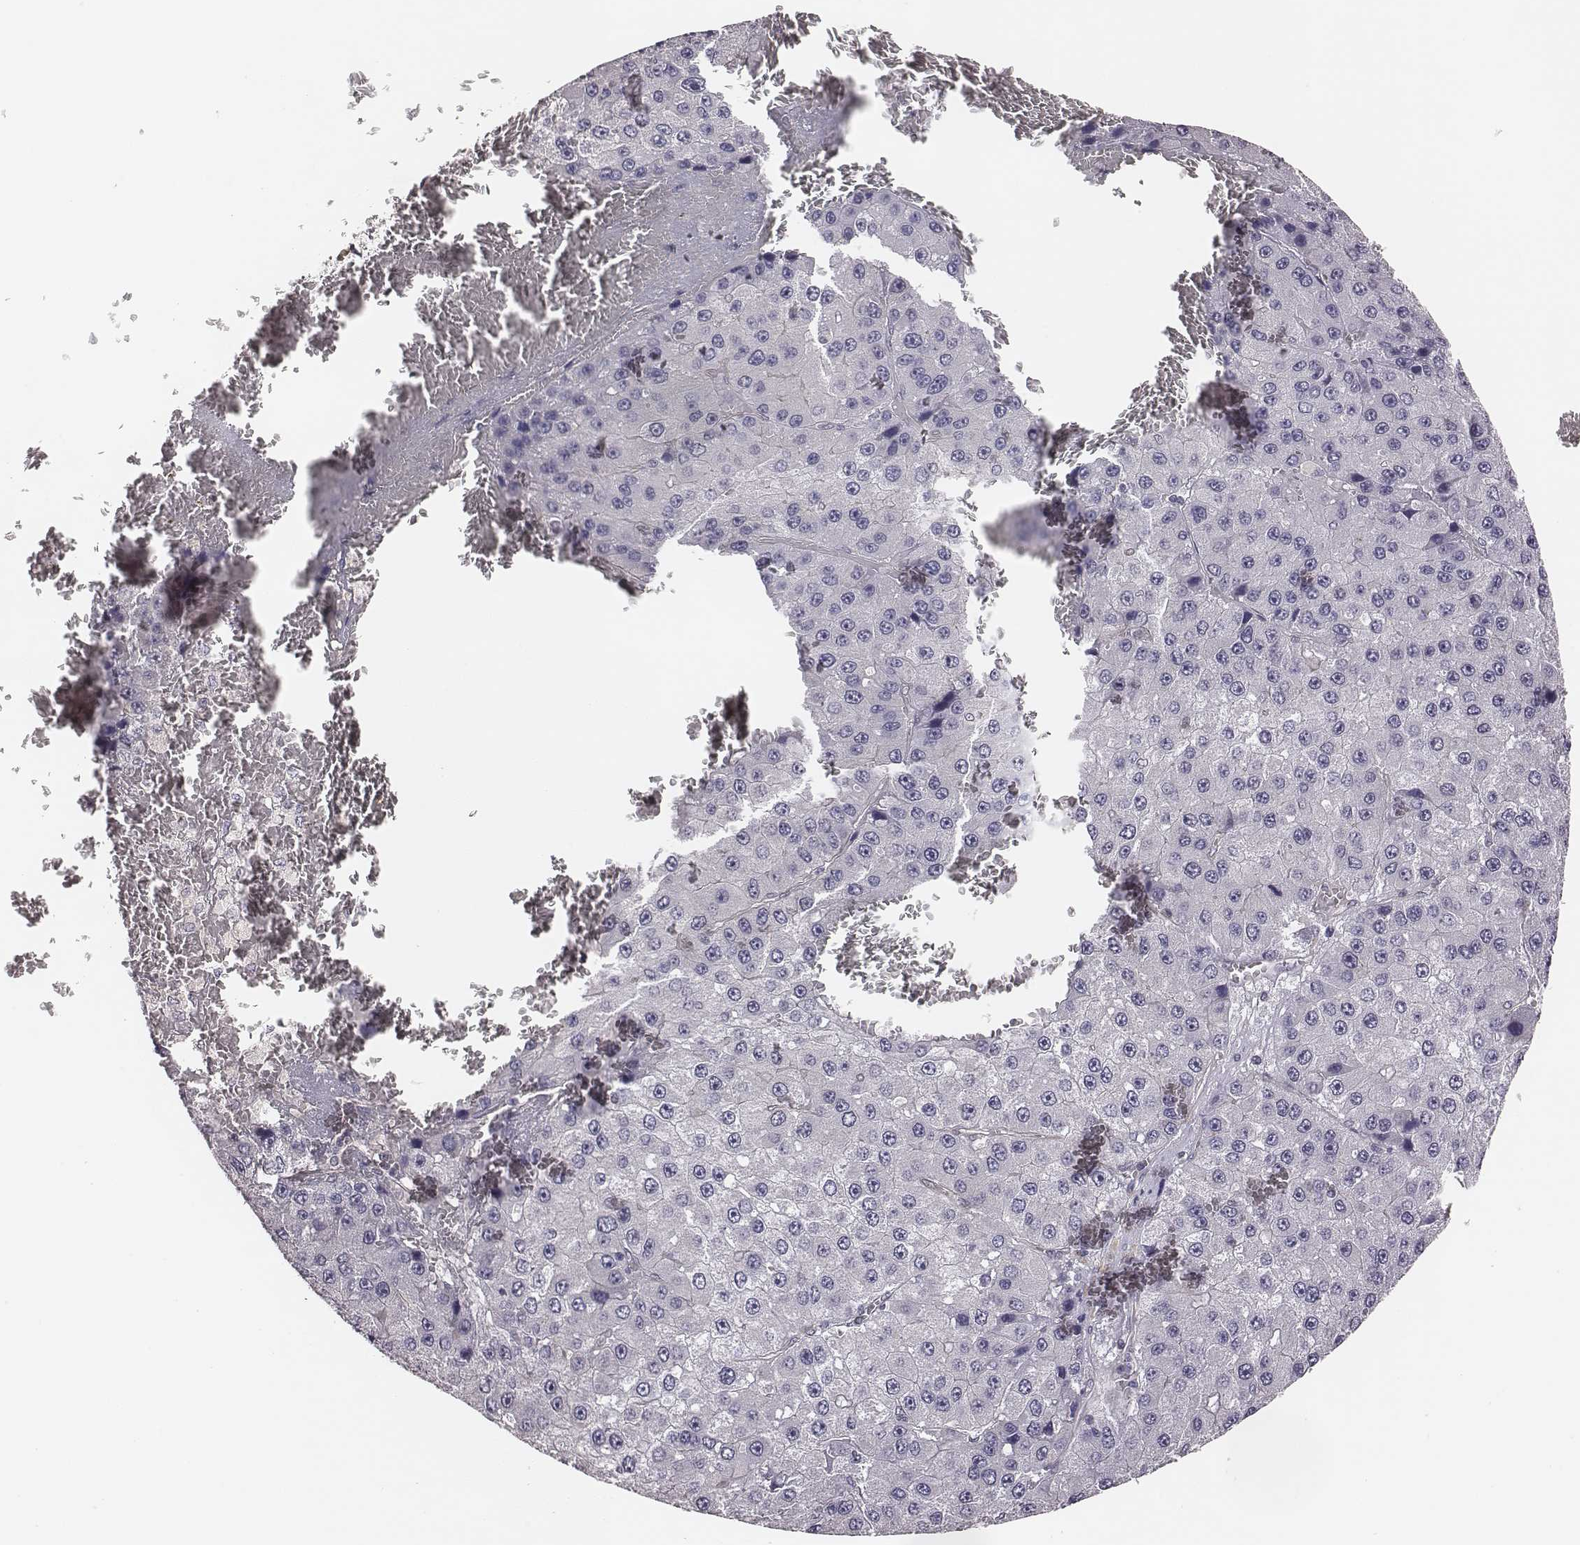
{"staining": {"intensity": "negative", "quantity": "none", "location": "none"}, "tissue": "liver cancer", "cell_type": "Tumor cells", "image_type": "cancer", "snomed": [{"axis": "morphology", "description": "Carcinoma, Hepatocellular, NOS"}, {"axis": "topography", "description": "Liver"}], "caption": "Protein analysis of hepatocellular carcinoma (liver) demonstrates no significant staining in tumor cells.", "gene": "SCARF1", "patient": {"sex": "female", "age": 73}}